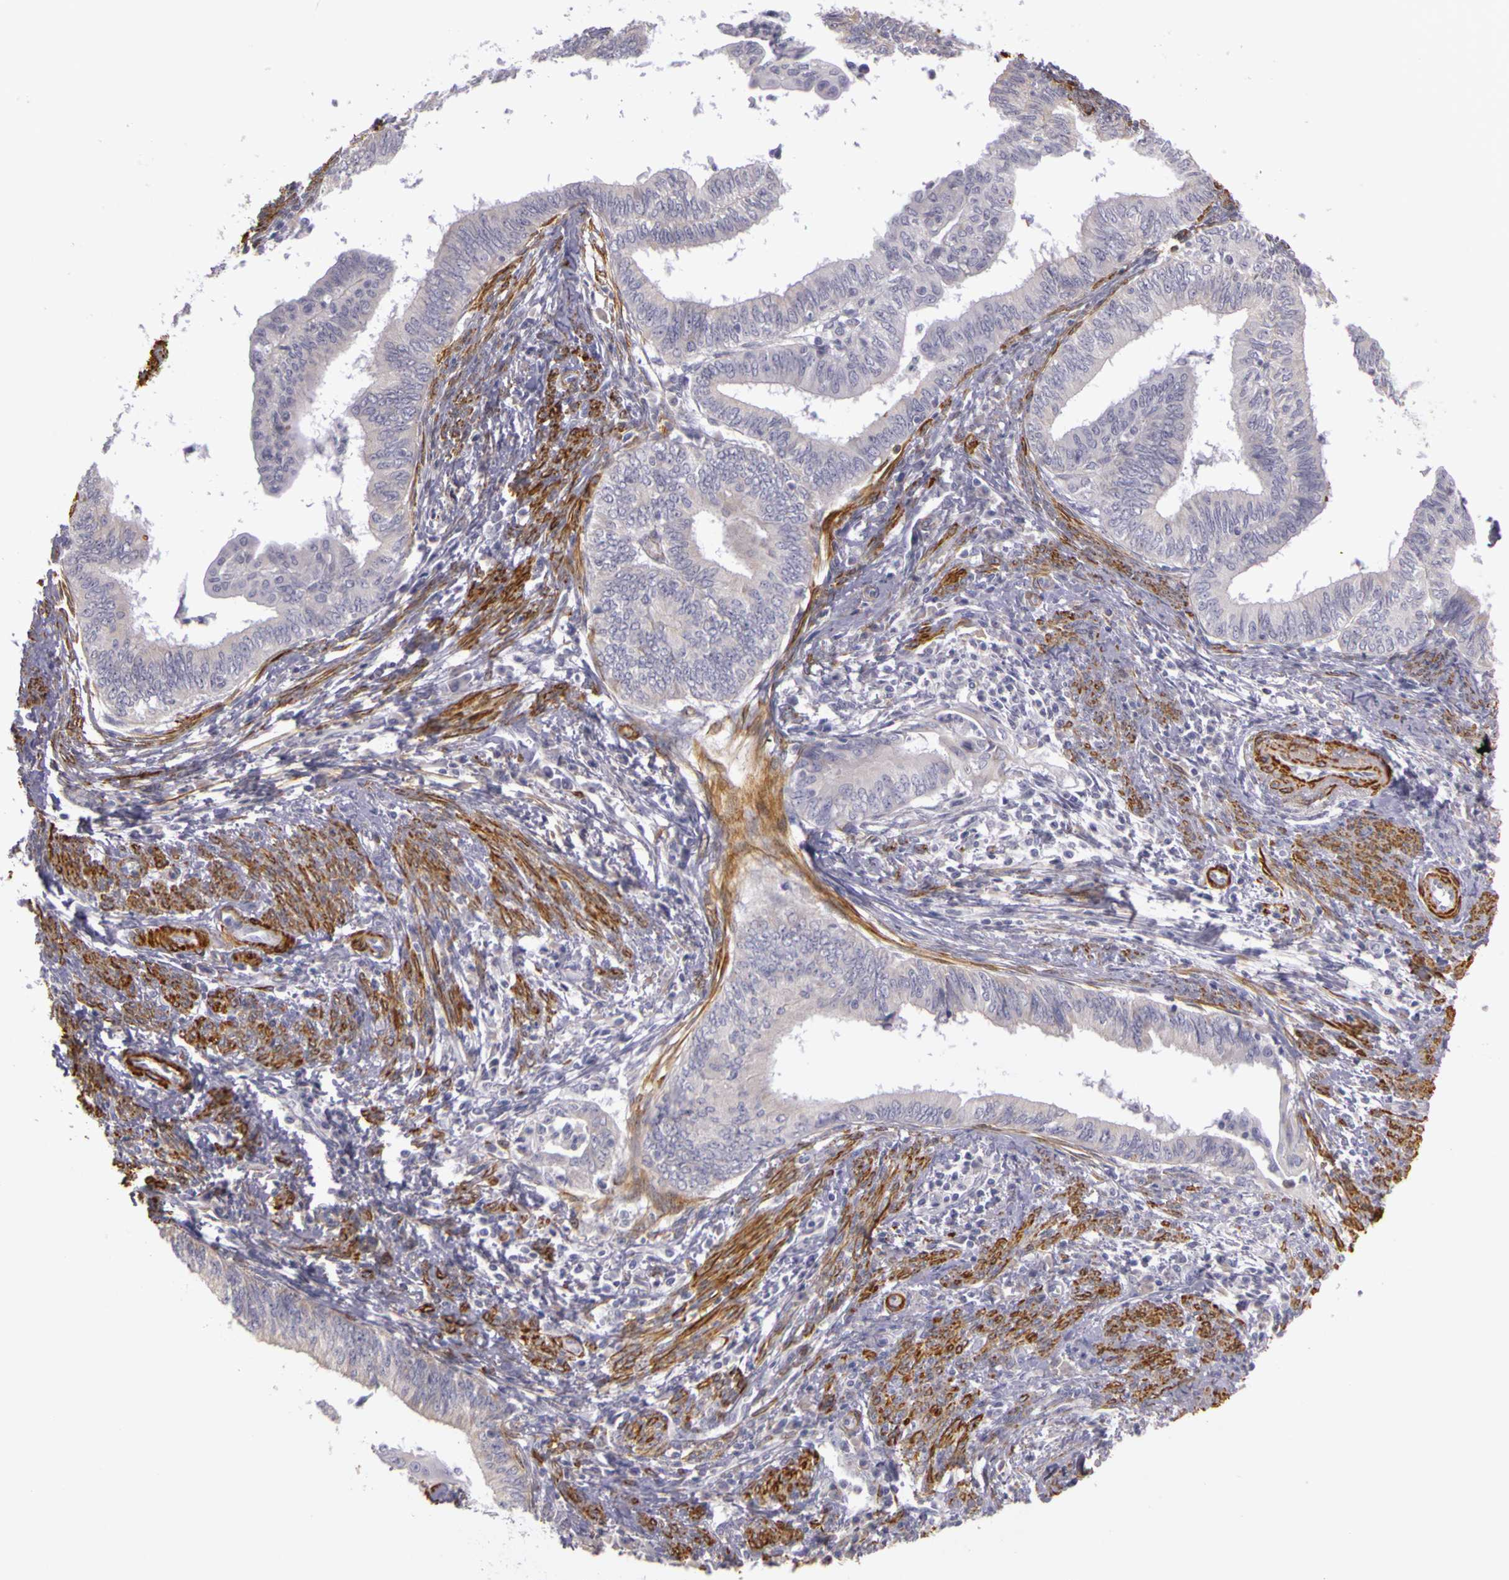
{"staining": {"intensity": "weak", "quantity": ">75%", "location": "cytoplasmic/membranous"}, "tissue": "endometrial cancer", "cell_type": "Tumor cells", "image_type": "cancer", "snomed": [{"axis": "morphology", "description": "Adenocarcinoma, NOS"}, {"axis": "topography", "description": "Endometrium"}], "caption": "Tumor cells show low levels of weak cytoplasmic/membranous positivity in approximately >75% of cells in human endometrial cancer.", "gene": "CNTN2", "patient": {"sex": "female", "age": 66}}